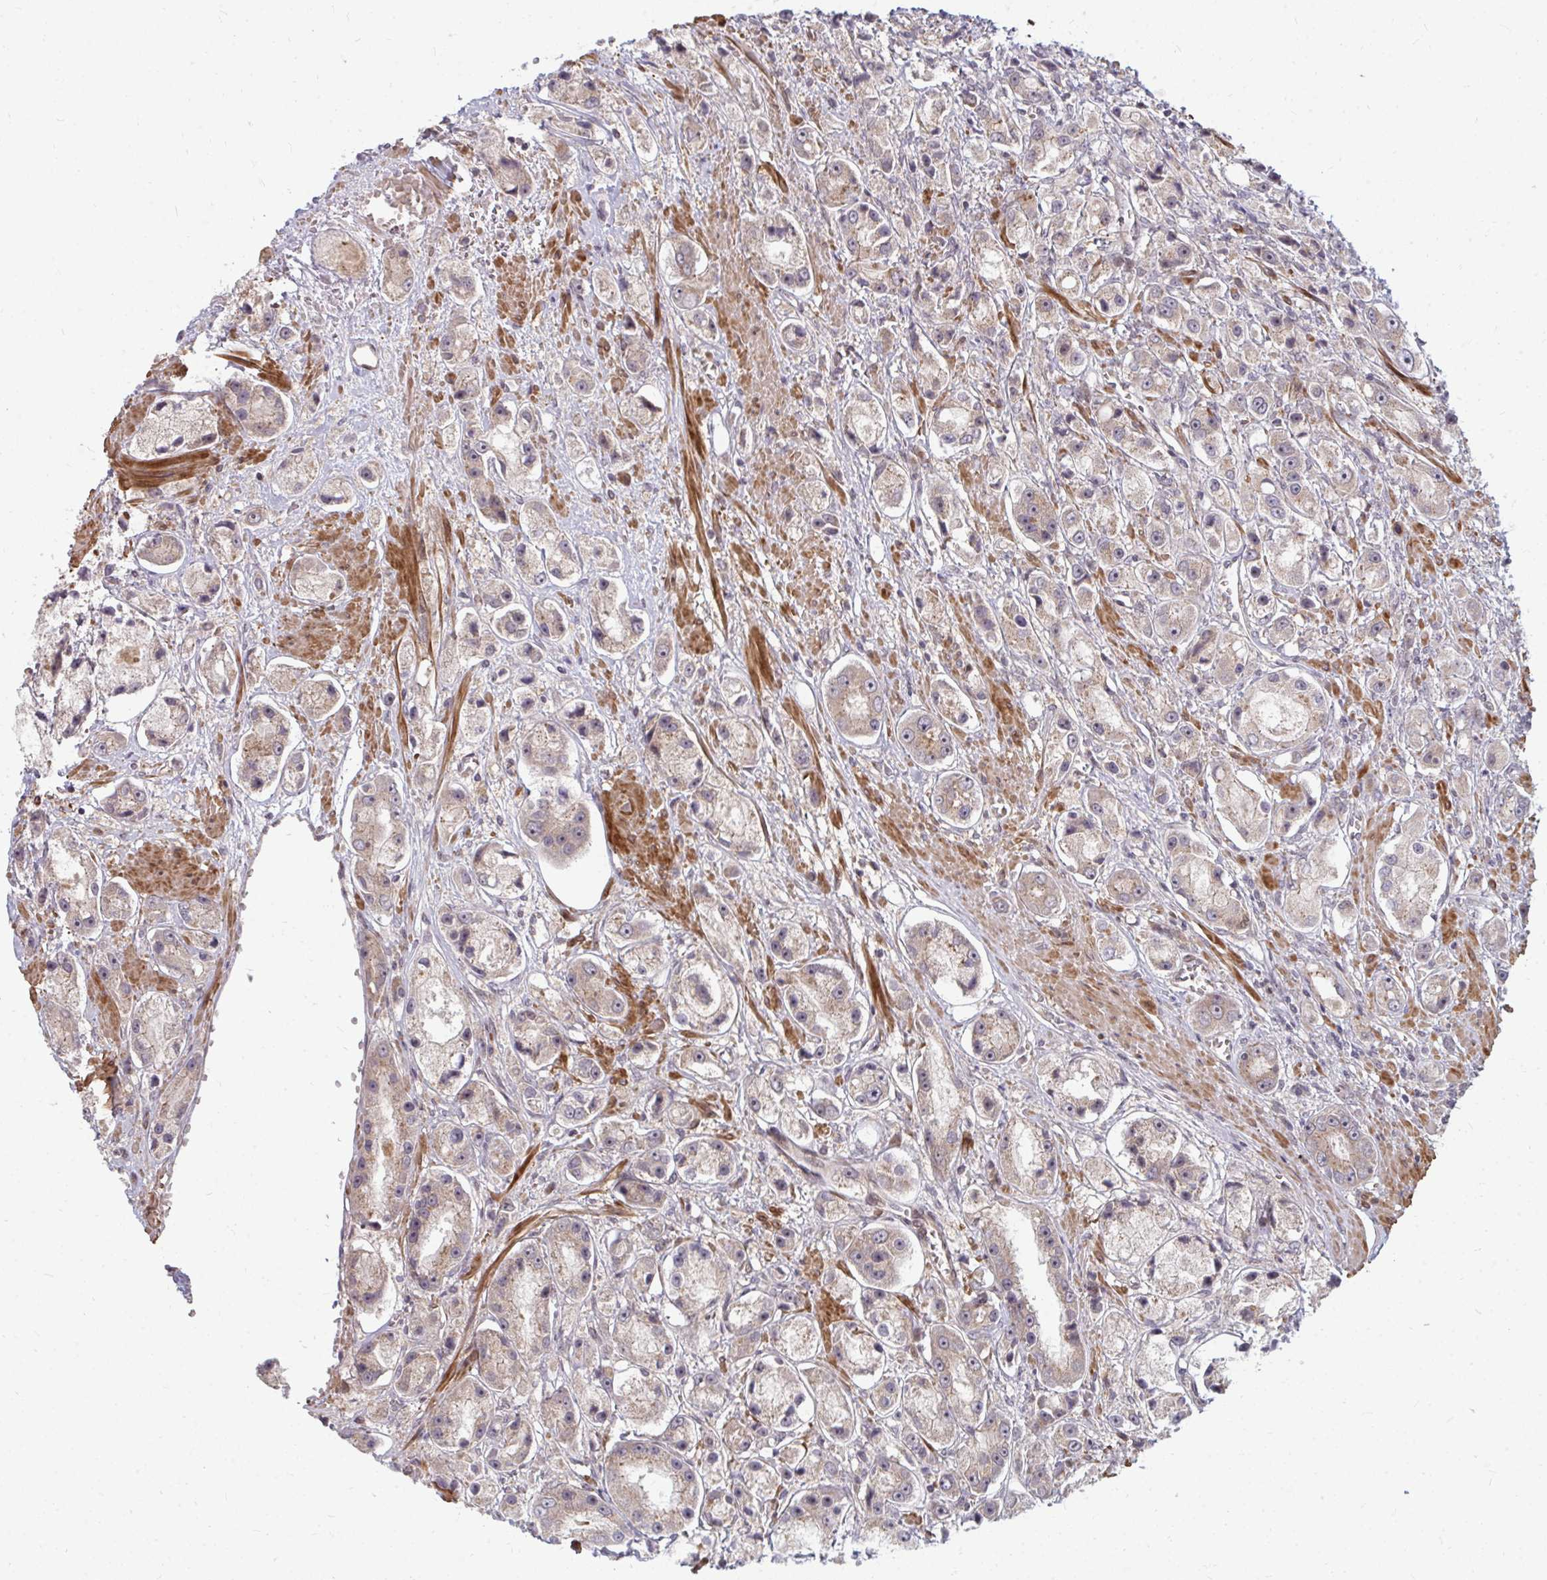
{"staining": {"intensity": "weak", "quantity": ">75%", "location": "cytoplasmic/membranous"}, "tissue": "prostate cancer", "cell_type": "Tumor cells", "image_type": "cancer", "snomed": [{"axis": "morphology", "description": "Adenocarcinoma, High grade"}, {"axis": "topography", "description": "Prostate"}], "caption": "A photomicrograph showing weak cytoplasmic/membranous expression in about >75% of tumor cells in prostate high-grade adenocarcinoma, as visualized by brown immunohistochemical staining.", "gene": "ZNF285", "patient": {"sex": "male", "age": 67}}